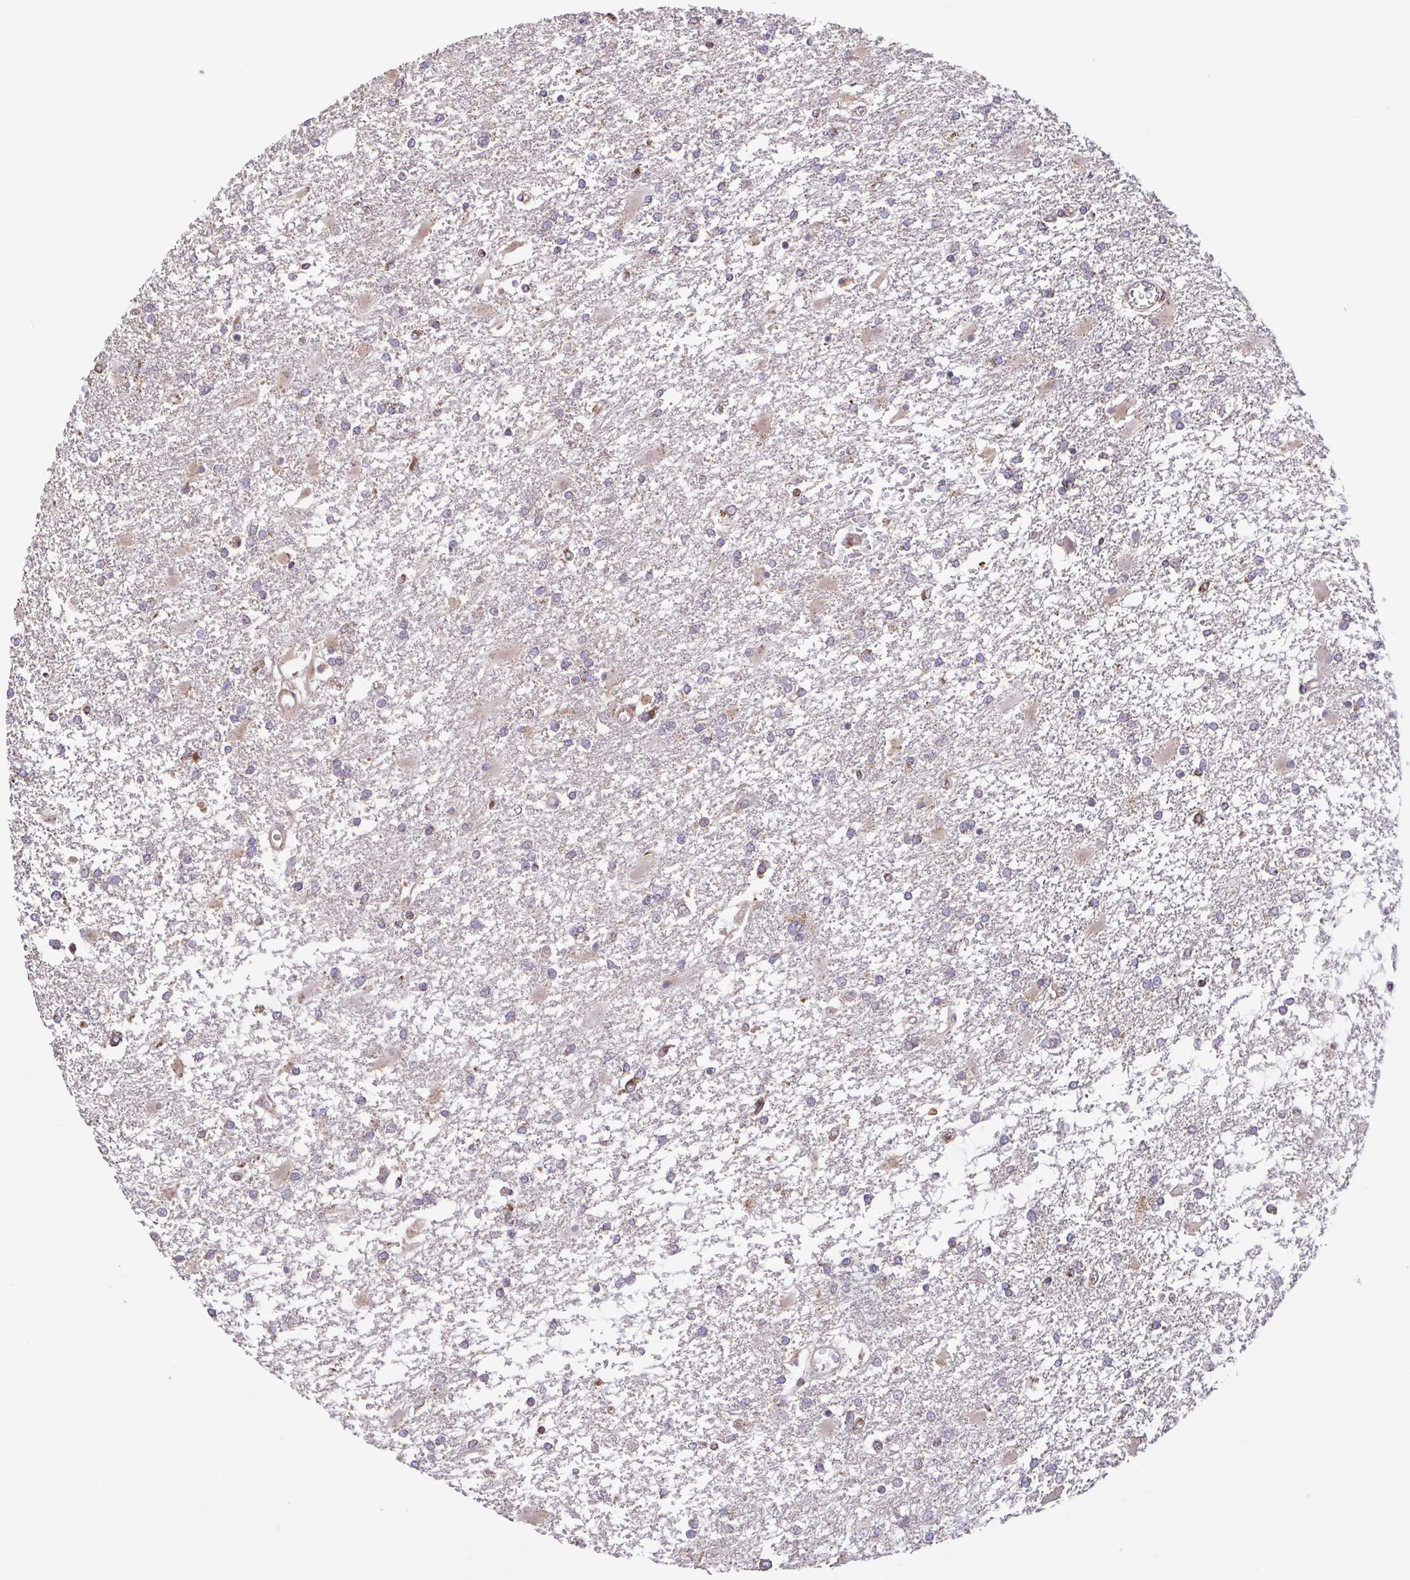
{"staining": {"intensity": "negative", "quantity": "none", "location": "none"}, "tissue": "glioma", "cell_type": "Tumor cells", "image_type": "cancer", "snomed": [{"axis": "morphology", "description": "Glioma, malignant, High grade"}, {"axis": "topography", "description": "Cerebral cortex"}], "caption": "The image shows no significant expression in tumor cells of malignant glioma (high-grade). The staining is performed using DAB (3,3'-diaminobenzidine) brown chromogen with nuclei counter-stained in using hematoxylin.", "gene": "DIP2B", "patient": {"sex": "male", "age": 79}}